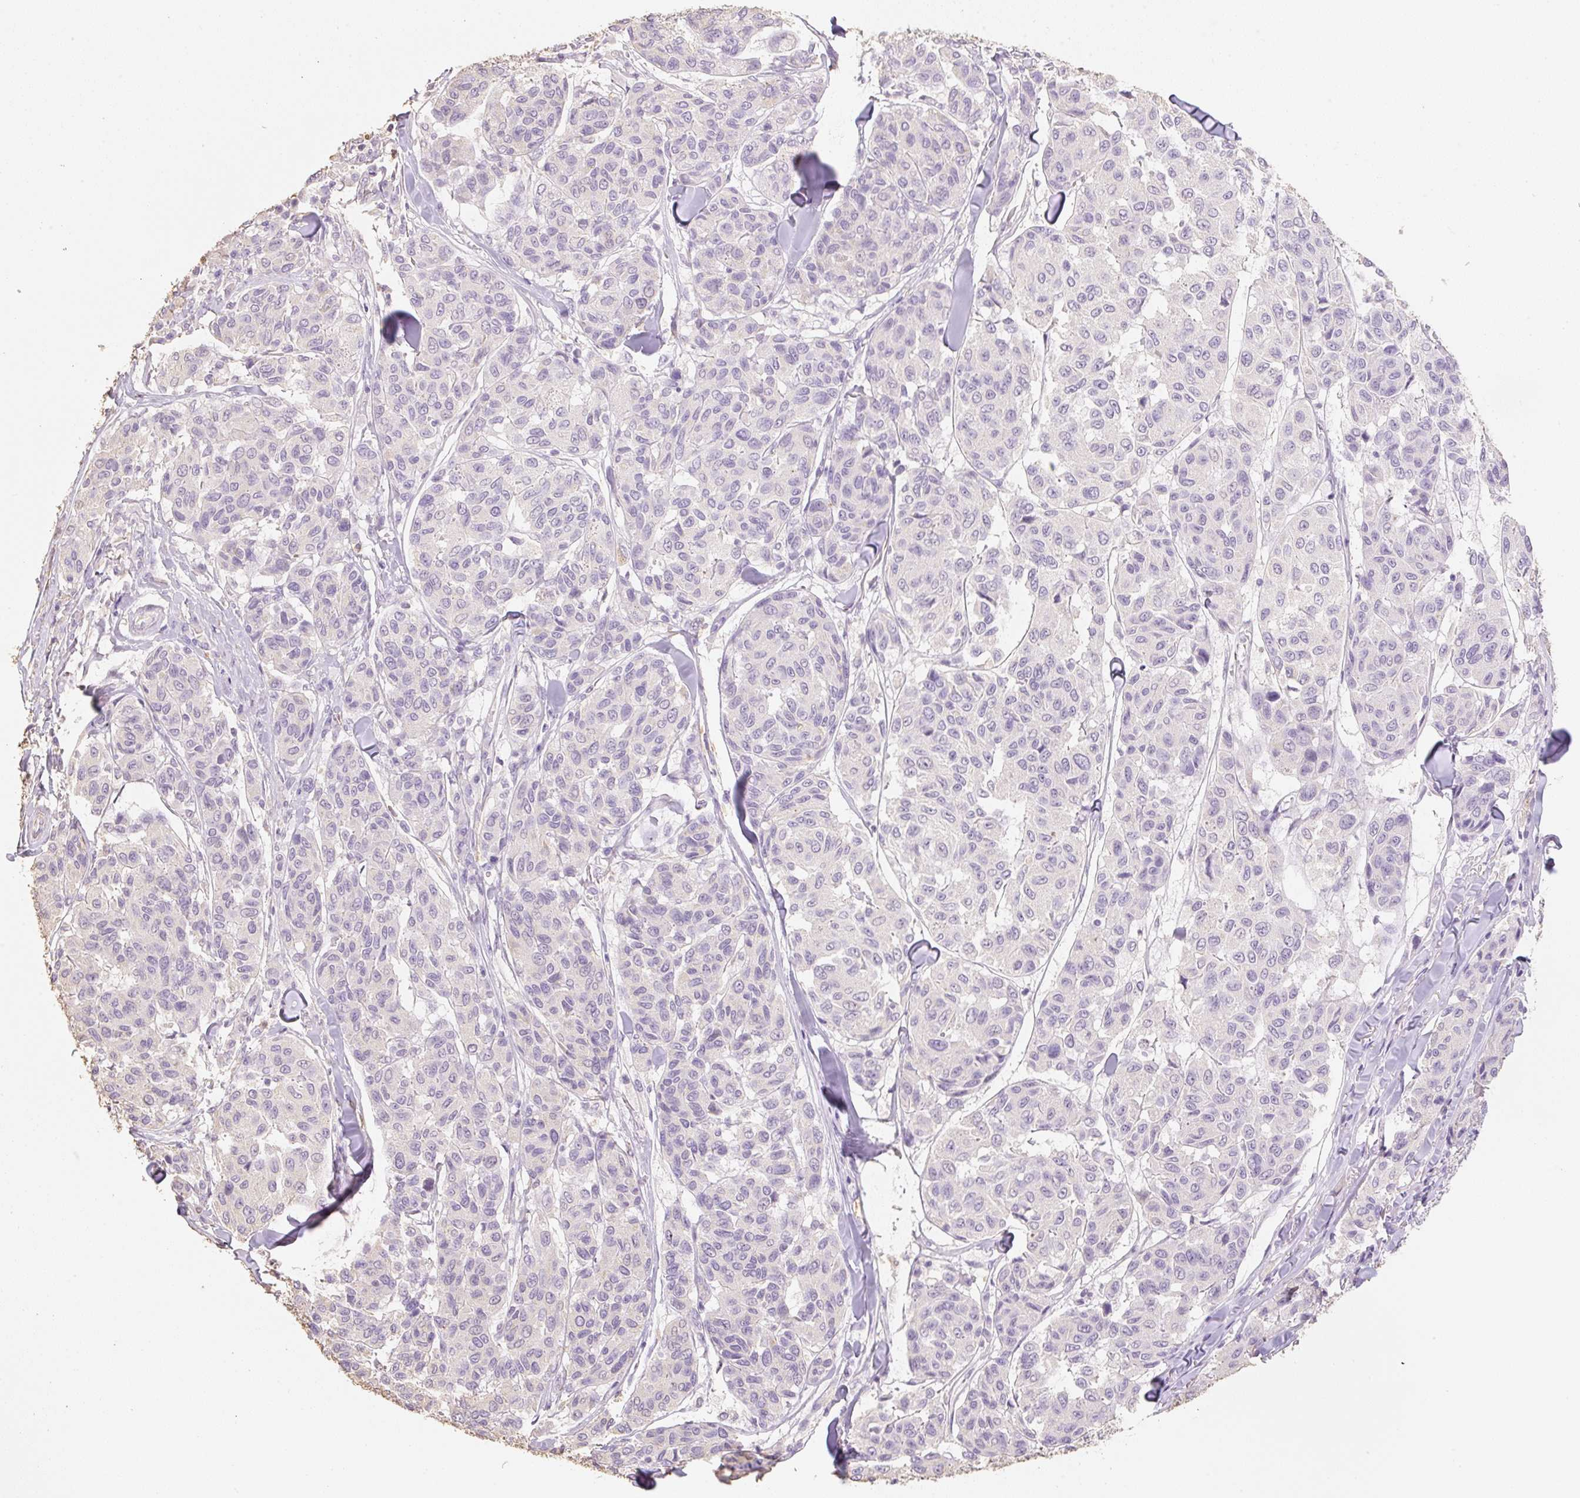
{"staining": {"intensity": "negative", "quantity": "none", "location": "none"}, "tissue": "melanoma", "cell_type": "Tumor cells", "image_type": "cancer", "snomed": [{"axis": "morphology", "description": "Malignant melanoma, NOS"}, {"axis": "topography", "description": "Skin"}], "caption": "This photomicrograph is of malignant melanoma stained with immunohistochemistry (IHC) to label a protein in brown with the nuclei are counter-stained blue. There is no expression in tumor cells. (DAB (3,3'-diaminobenzidine) immunohistochemistry (IHC) visualized using brightfield microscopy, high magnification).", "gene": "MBOAT7", "patient": {"sex": "female", "age": 66}}